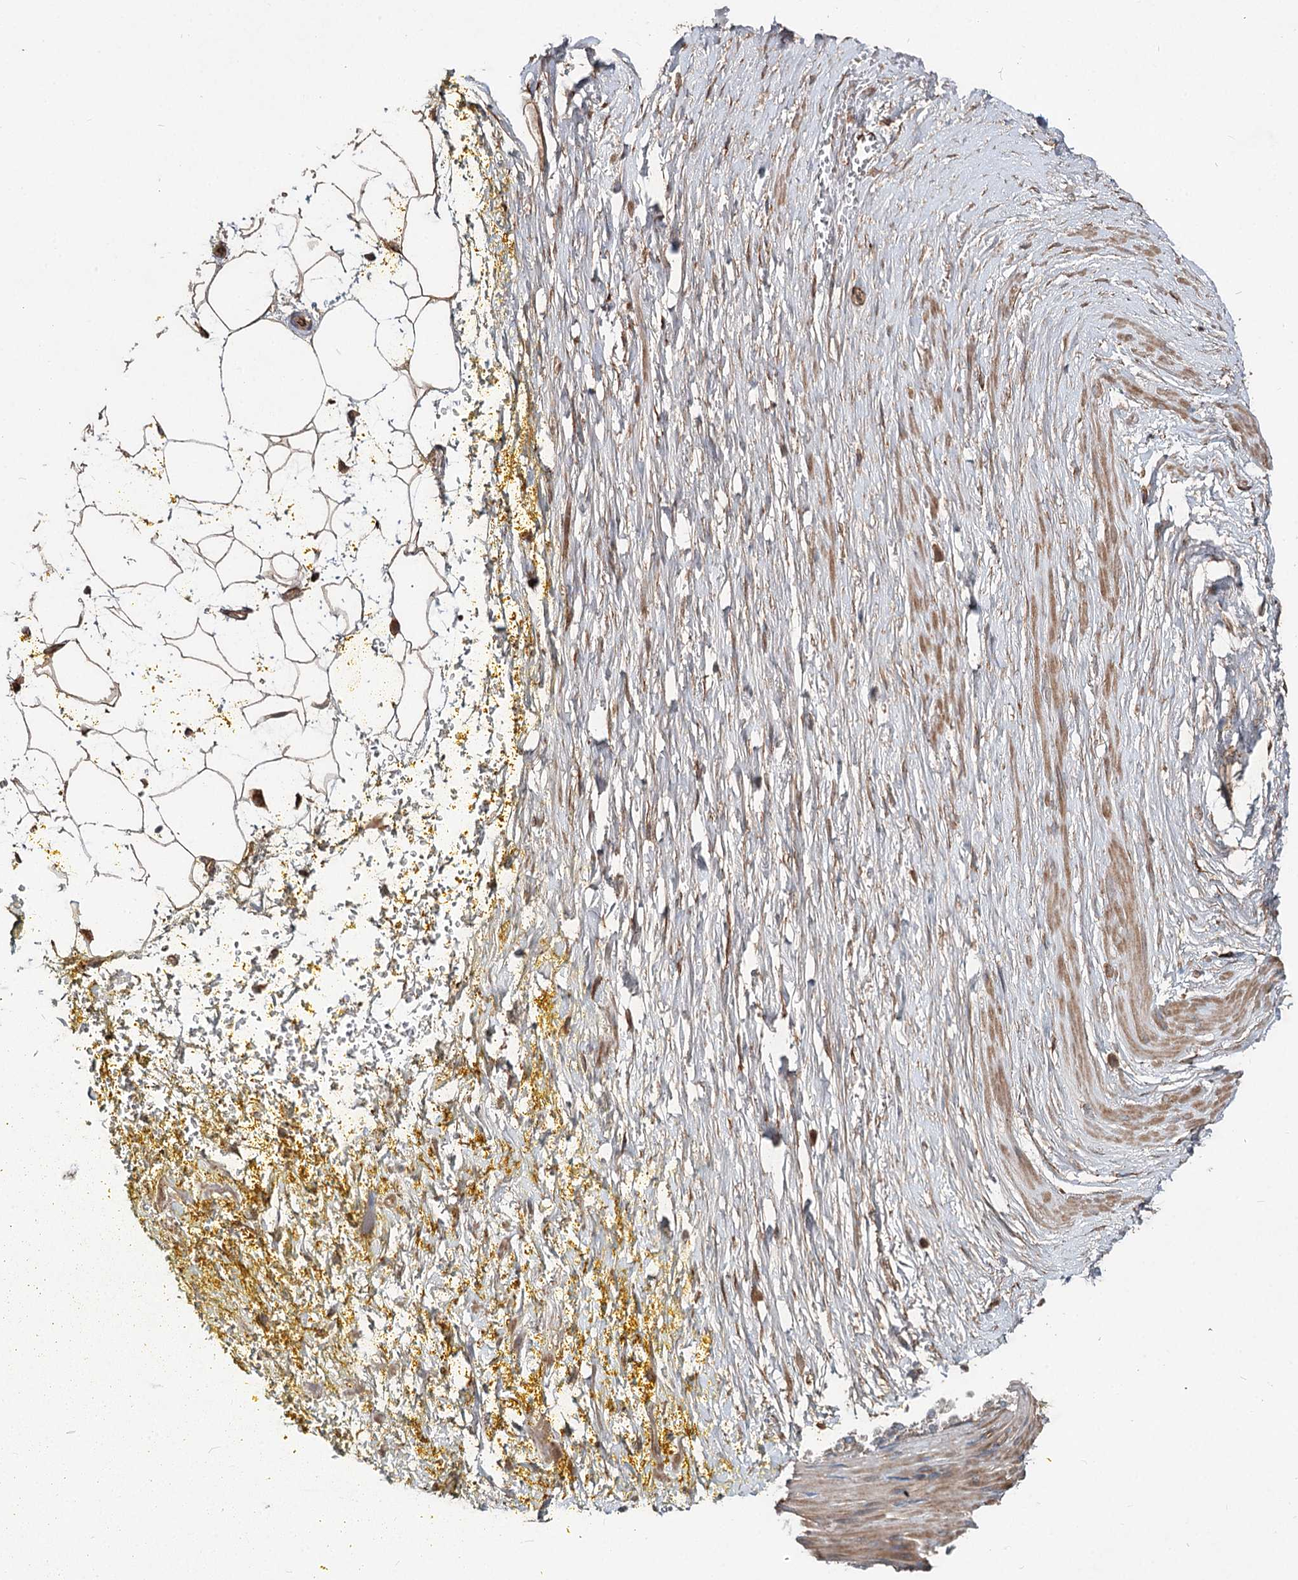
{"staining": {"intensity": "moderate", "quantity": "25%-75%", "location": "cytoplasmic/membranous"}, "tissue": "adipose tissue", "cell_type": "Adipocytes", "image_type": "normal", "snomed": [{"axis": "morphology", "description": "Normal tissue, NOS"}, {"axis": "morphology", "description": "Adenocarcinoma, Low grade"}, {"axis": "topography", "description": "Prostate"}, {"axis": "topography", "description": "Peripheral nerve tissue"}], "caption": "DAB immunohistochemical staining of normal human adipose tissue displays moderate cytoplasmic/membranous protein expression in approximately 25%-75% of adipocytes. The staining was performed using DAB (3,3'-diaminobenzidine) to visualize the protein expression in brown, while the nuclei were stained in blue with hematoxylin (Magnification: 20x).", "gene": "SPART", "patient": {"sex": "male", "age": 63}}